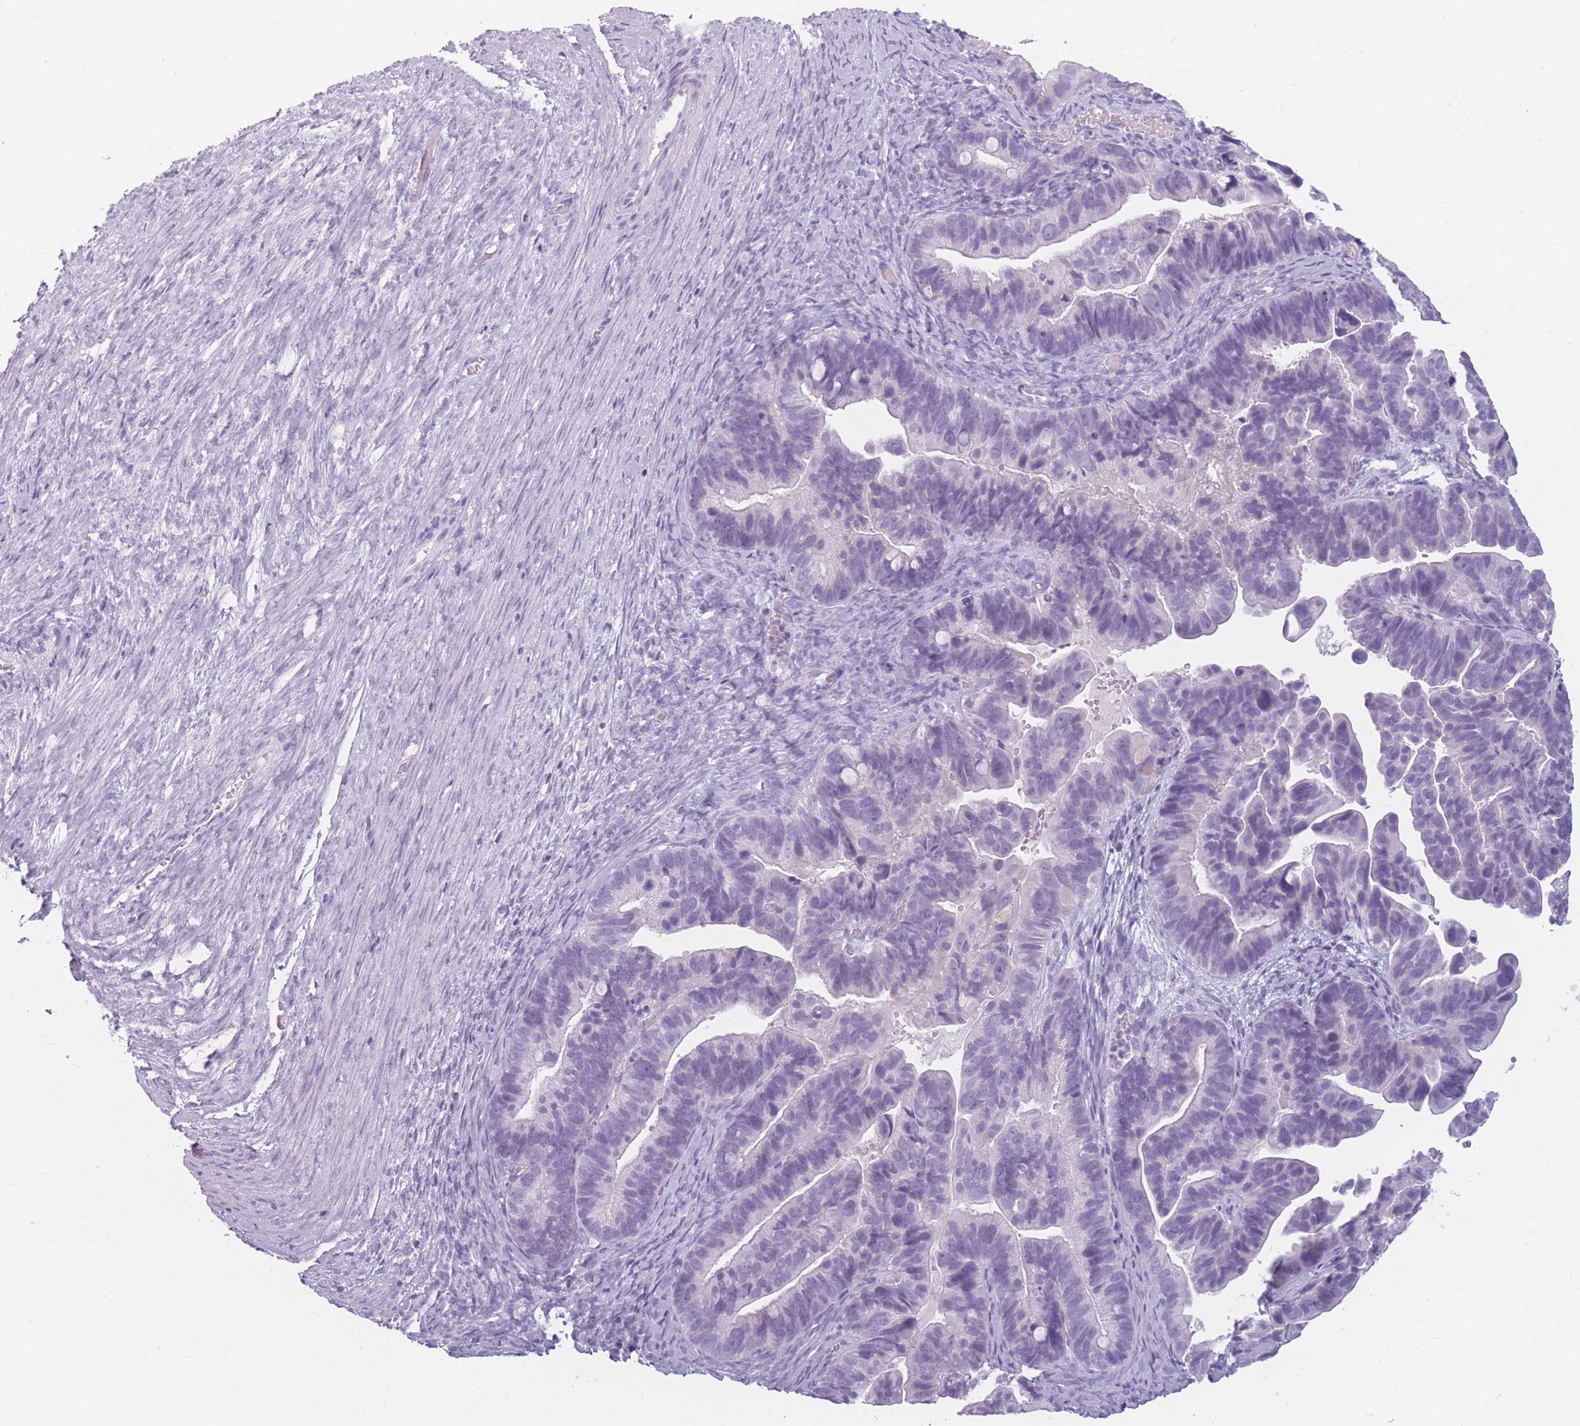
{"staining": {"intensity": "negative", "quantity": "none", "location": "none"}, "tissue": "ovarian cancer", "cell_type": "Tumor cells", "image_type": "cancer", "snomed": [{"axis": "morphology", "description": "Cystadenocarcinoma, serous, NOS"}, {"axis": "topography", "description": "Ovary"}], "caption": "This is a micrograph of immunohistochemistry staining of ovarian cancer (serous cystadenocarcinoma), which shows no positivity in tumor cells.", "gene": "CCNO", "patient": {"sex": "female", "age": 56}}